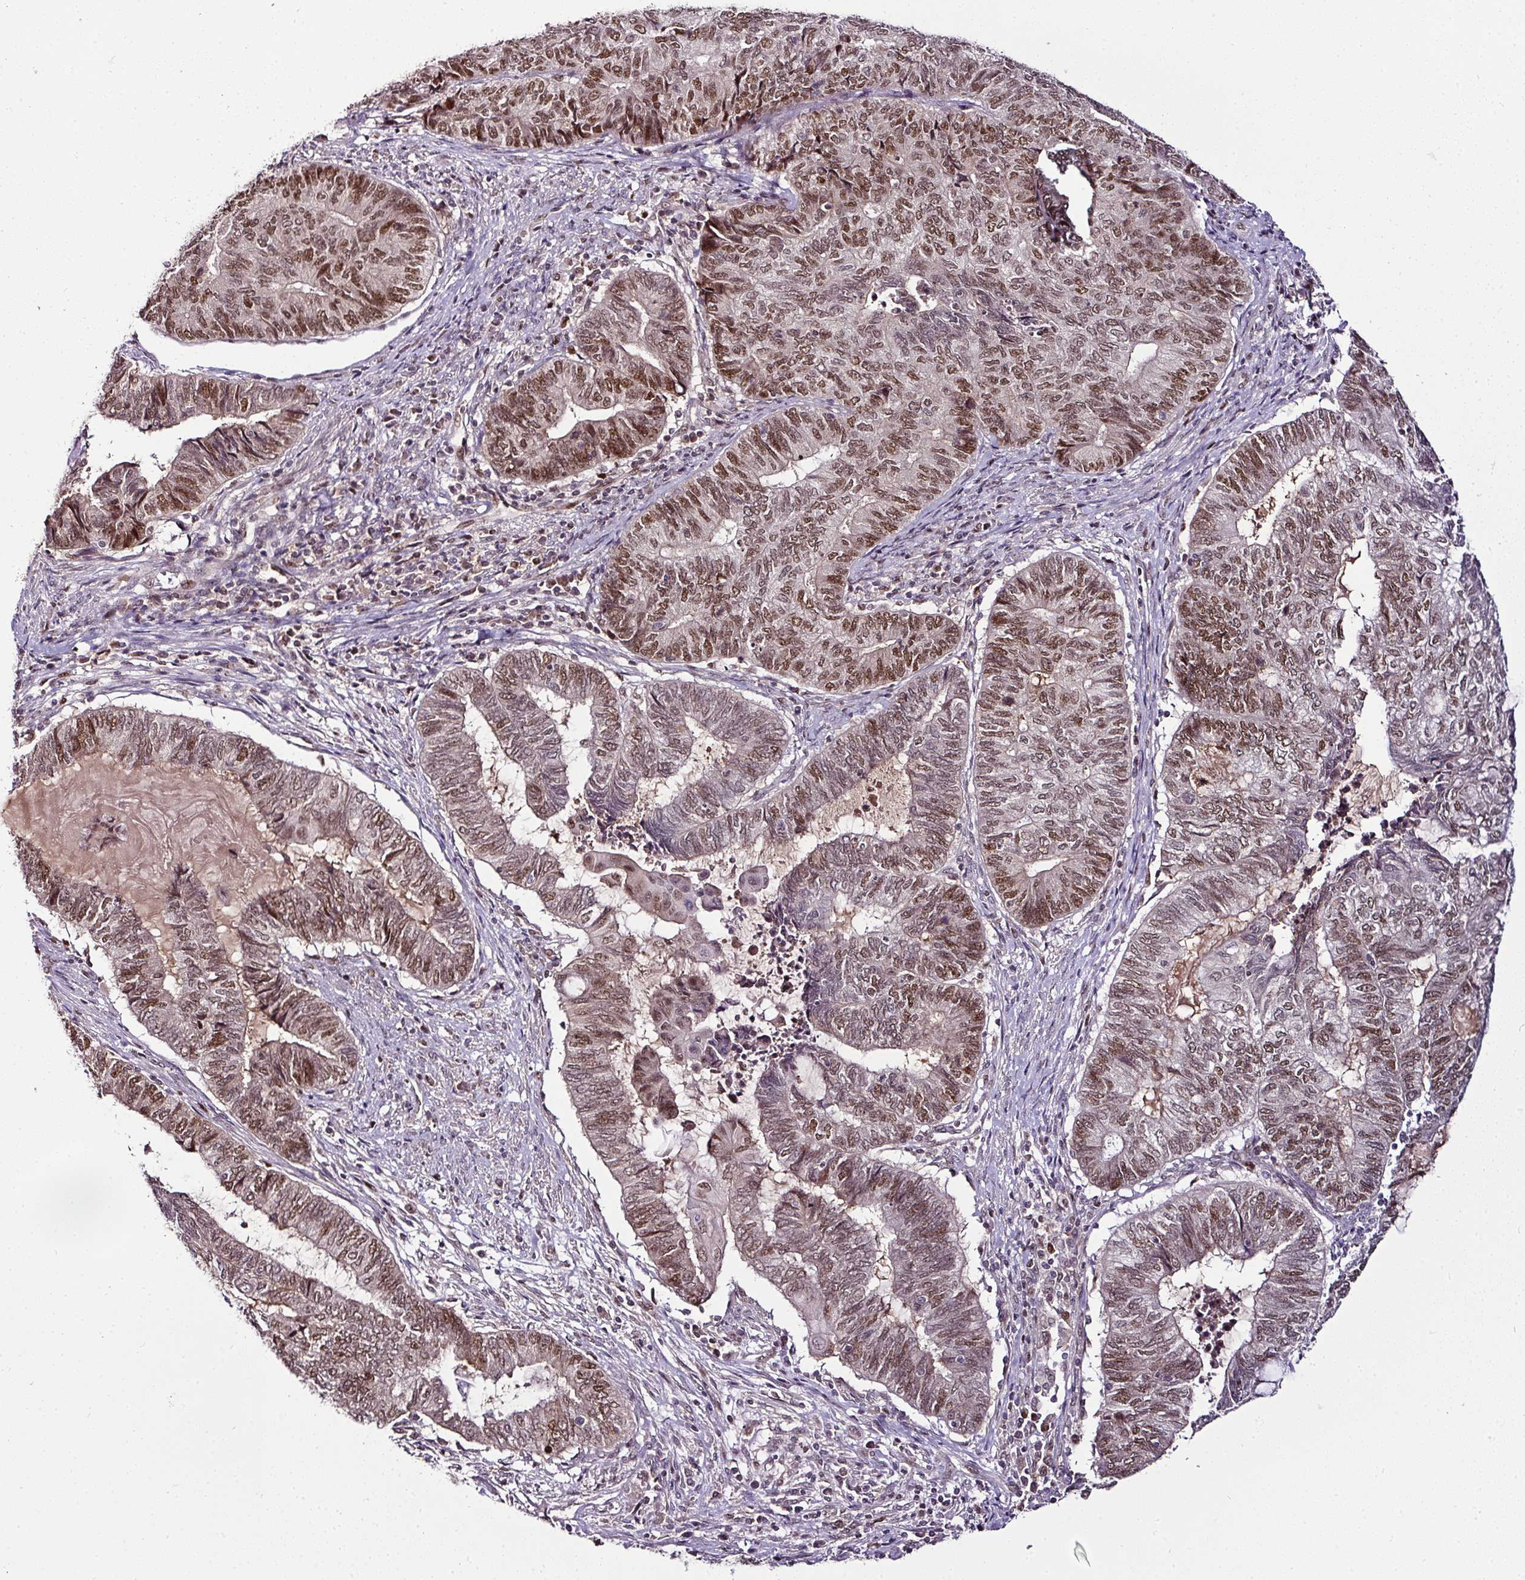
{"staining": {"intensity": "moderate", "quantity": ">75%", "location": "nuclear"}, "tissue": "endometrial cancer", "cell_type": "Tumor cells", "image_type": "cancer", "snomed": [{"axis": "morphology", "description": "Adenocarcinoma, NOS"}, {"axis": "topography", "description": "Uterus"}, {"axis": "topography", "description": "Endometrium"}], "caption": "This image shows immunohistochemistry staining of endometrial cancer (adenocarcinoma), with medium moderate nuclear positivity in approximately >75% of tumor cells.", "gene": "KLF16", "patient": {"sex": "female", "age": 70}}